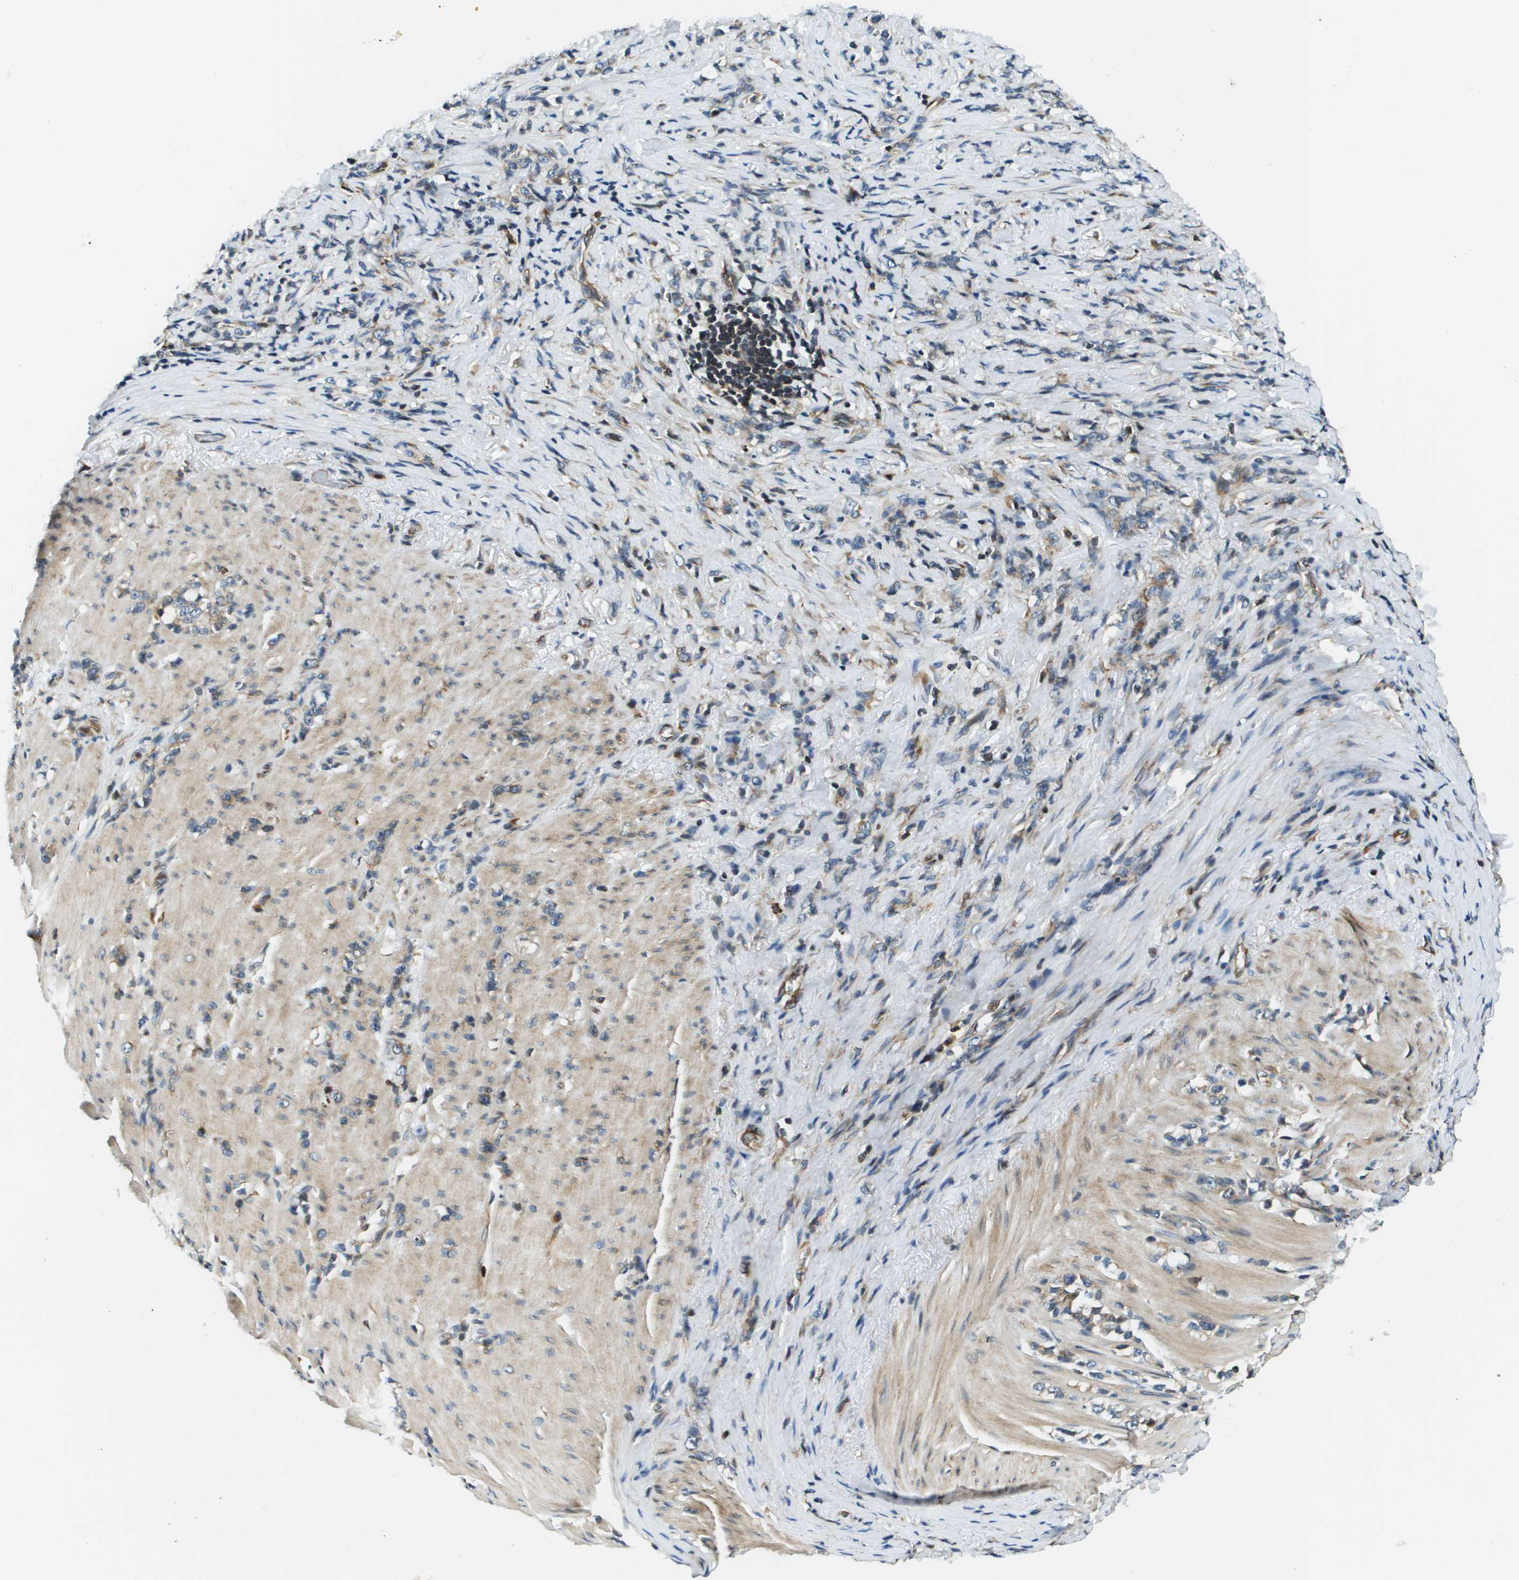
{"staining": {"intensity": "moderate", "quantity": ">75%", "location": "cytoplasmic/membranous"}, "tissue": "stomach cancer", "cell_type": "Tumor cells", "image_type": "cancer", "snomed": [{"axis": "morphology", "description": "Adenocarcinoma, NOS"}, {"axis": "topography", "description": "Stomach, lower"}], "caption": "A photomicrograph of human stomach cancer (adenocarcinoma) stained for a protein exhibits moderate cytoplasmic/membranous brown staining in tumor cells.", "gene": "ESYT1", "patient": {"sex": "male", "age": 88}}